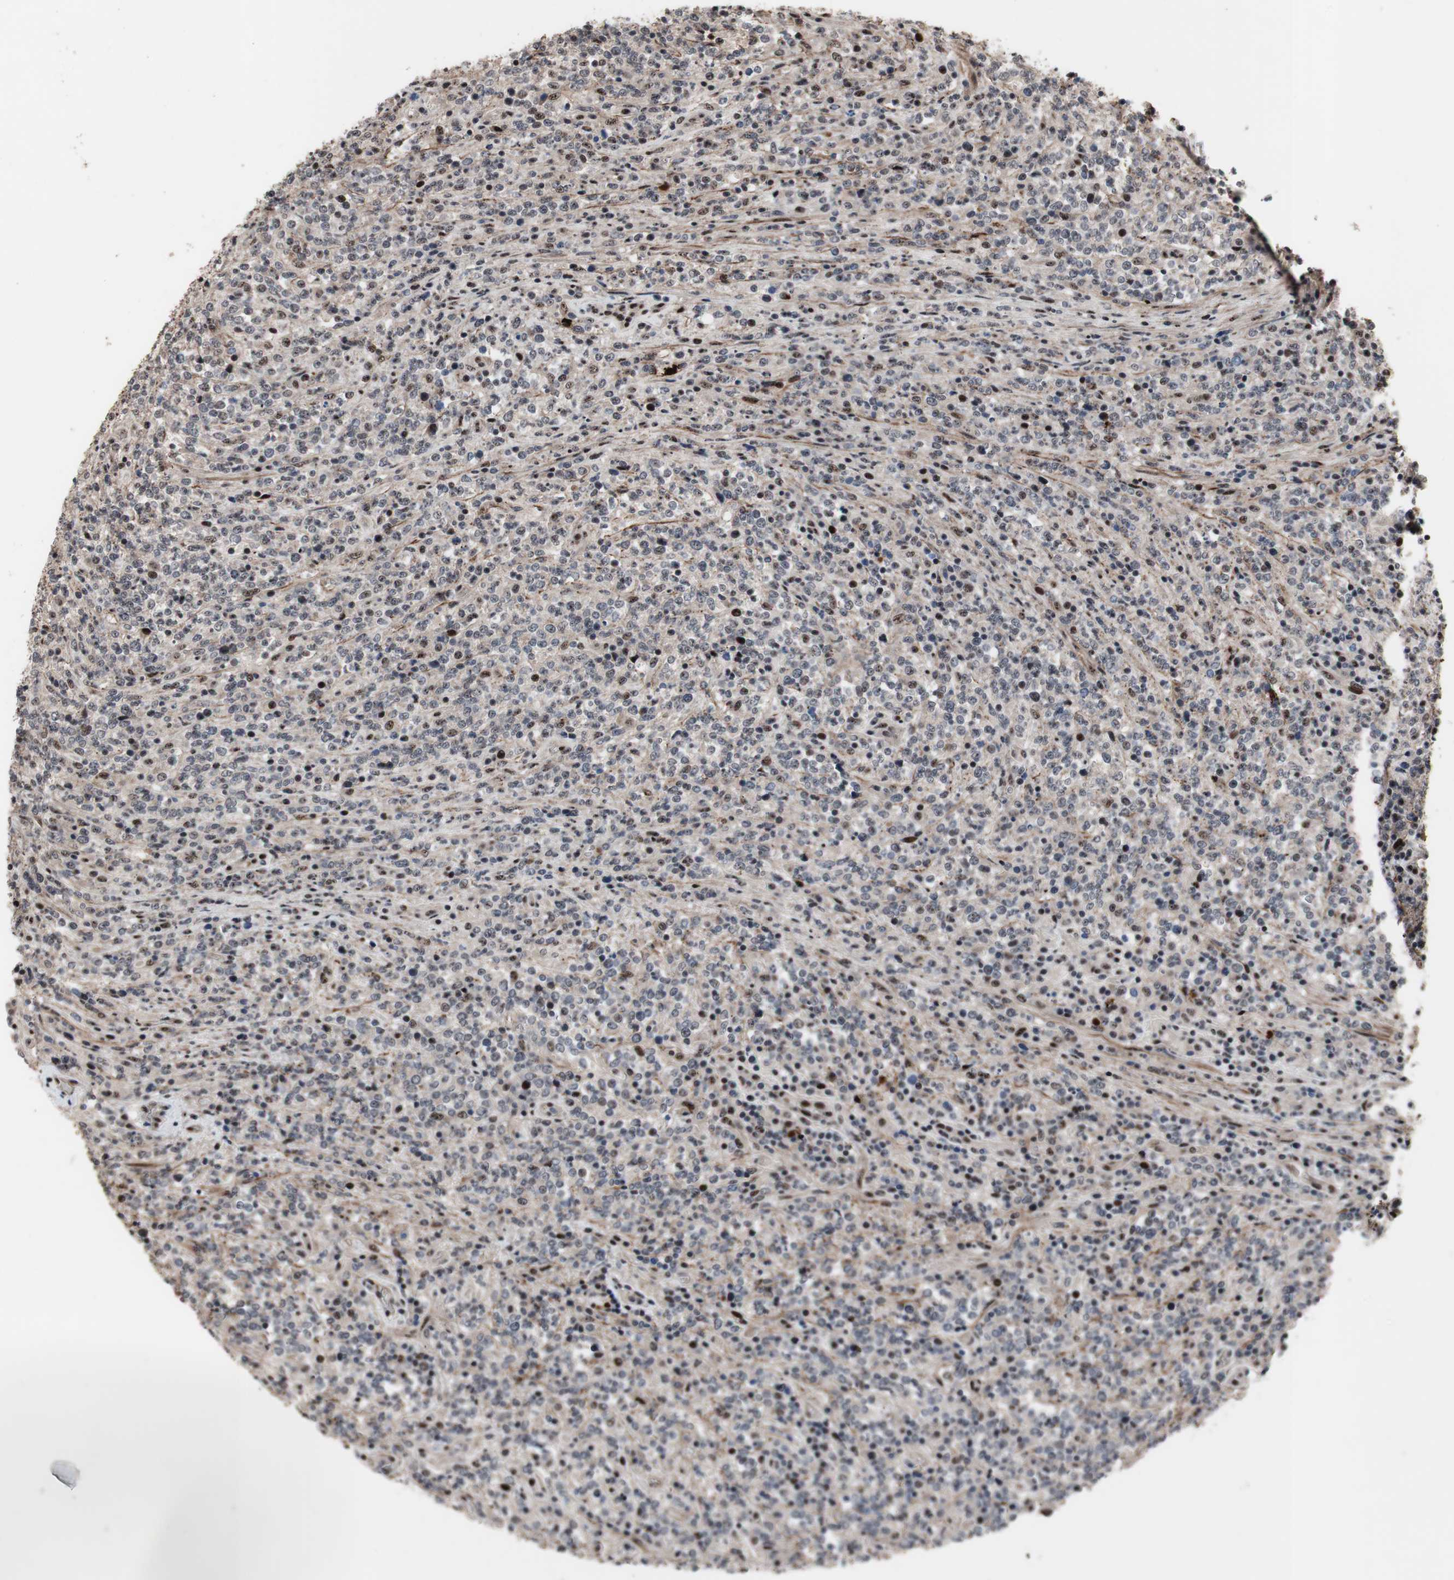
{"staining": {"intensity": "weak", "quantity": "<25%", "location": "nuclear"}, "tissue": "lymphoma", "cell_type": "Tumor cells", "image_type": "cancer", "snomed": [{"axis": "morphology", "description": "Malignant lymphoma, non-Hodgkin's type, High grade"}, {"axis": "topography", "description": "Soft tissue"}], "caption": "A high-resolution micrograph shows immunohistochemistry (IHC) staining of high-grade malignant lymphoma, non-Hodgkin's type, which exhibits no significant positivity in tumor cells.", "gene": "SOX7", "patient": {"sex": "male", "age": 18}}